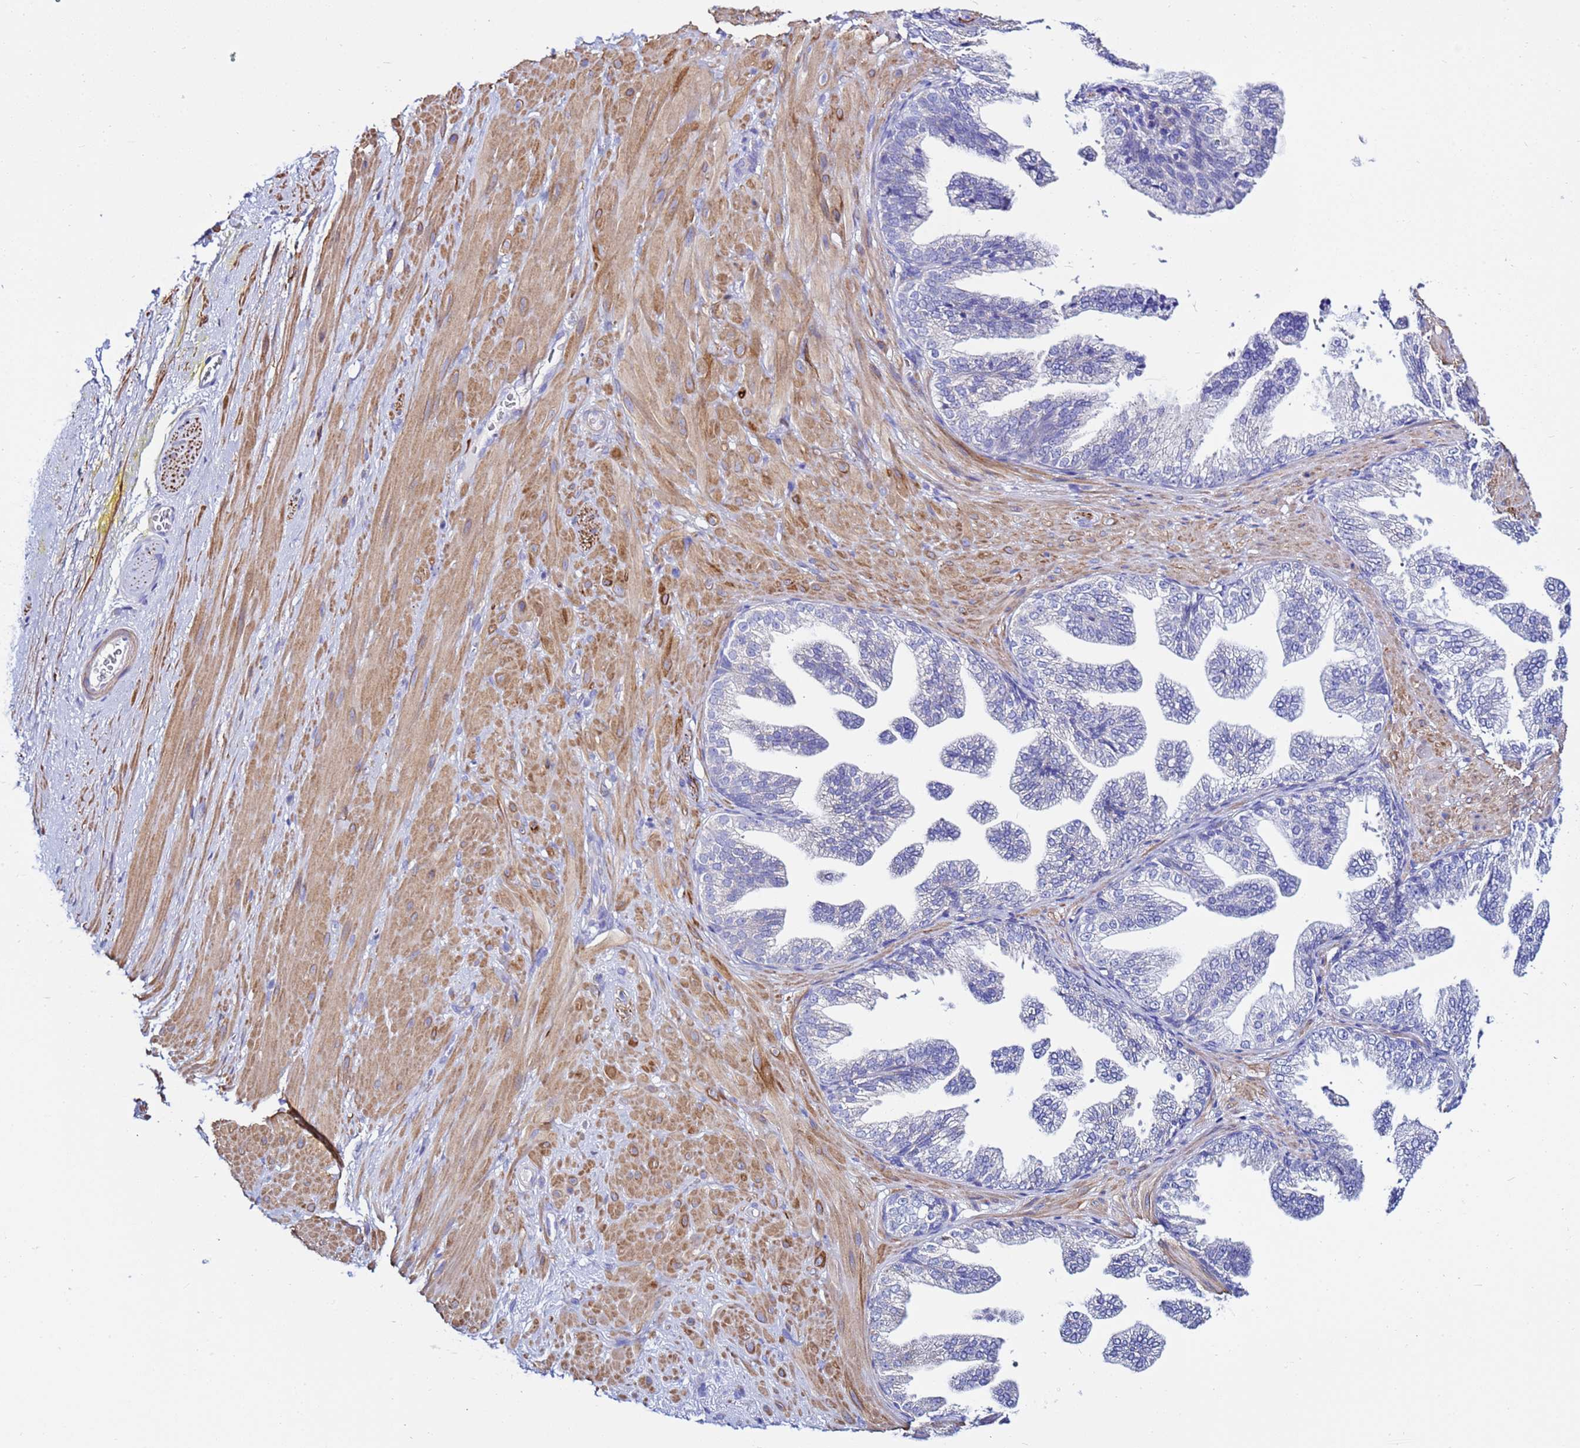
{"staining": {"intensity": "negative", "quantity": "none", "location": "none"}, "tissue": "adipose tissue", "cell_type": "Adipocytes", "image_type": "normal", "snomed": [{"axis": "morphology", "description": "Normal tissue, NOS"}, {"axis": "morphology", "description": "Adenocarcinoma, Low grade"}, {"axis": "topography", "description": "Prostate"}, {"axis": "topography", "description": "Peripheral nerve tissue"}], "caption": "Immunohistochemical staining of normal adipose tissue reveals no significant positivity in adipocytes. (Brightfield microscopy of DAB (3,3'-diaminobenzidine) IHC at high magnification).", "gene": "USP18", "patient": {"sex": "male", "age": 63}}